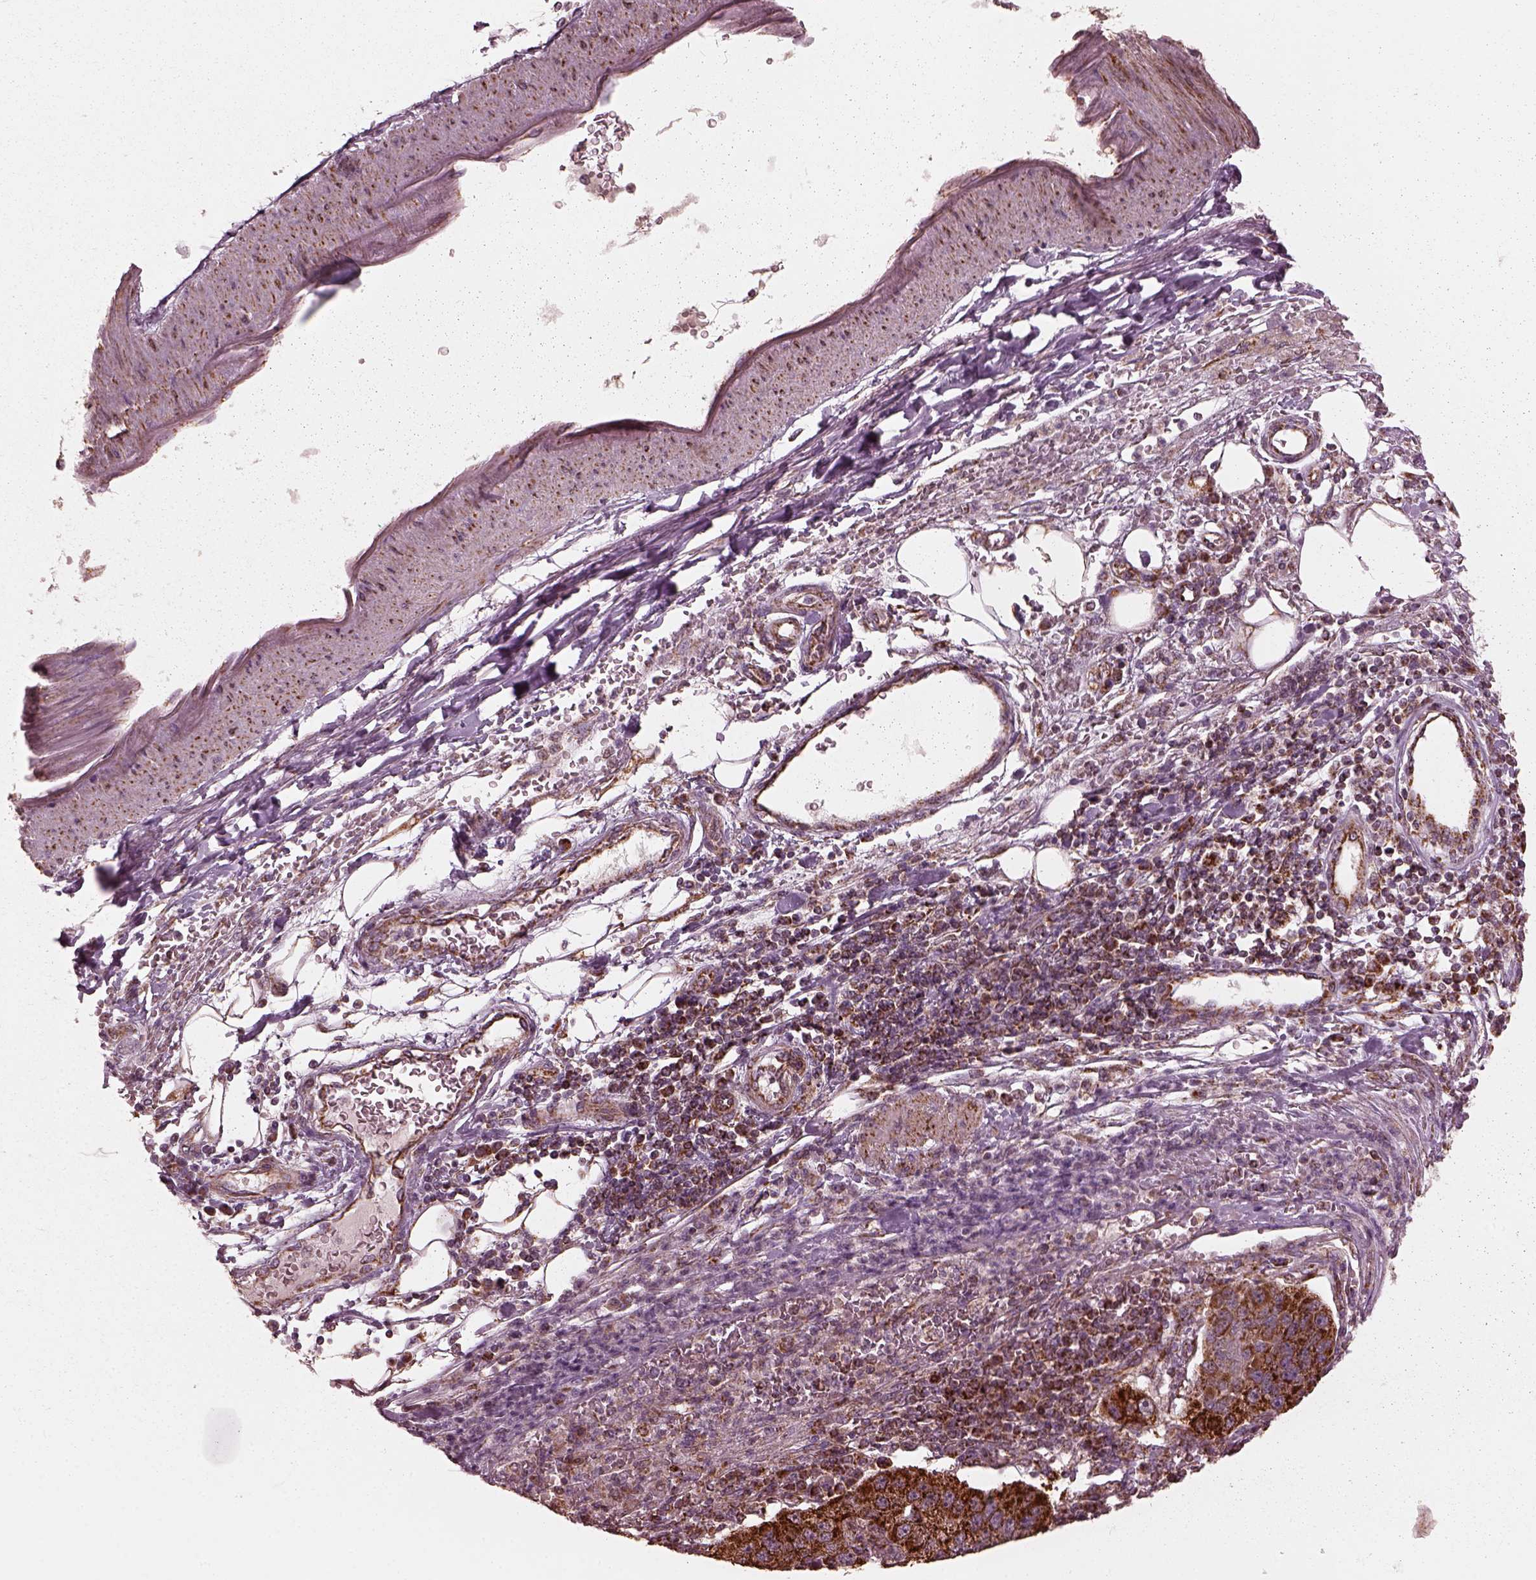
{"staining": {"intensity": "strong", "quantity": "25%-75%", "location": "cytoplasmic/membranous"}, "tissue": "pancreatic cancer", "cell_type": "Tumor cells", "image_type": "cancer", "snomed": [{"axis": "morphology", "description": "Adenocarcinoma, NOS"}, {"axis": "topography", "description": "Pancreas"}], "caption": "Strong cytoplasmic/membranous protein staining is seen in approximately 25%-75% of tumor cells in pancreatic adenocarcinoma.", "gene": "NDUFB10", "patient": {"sex": "female", "age": 61}}